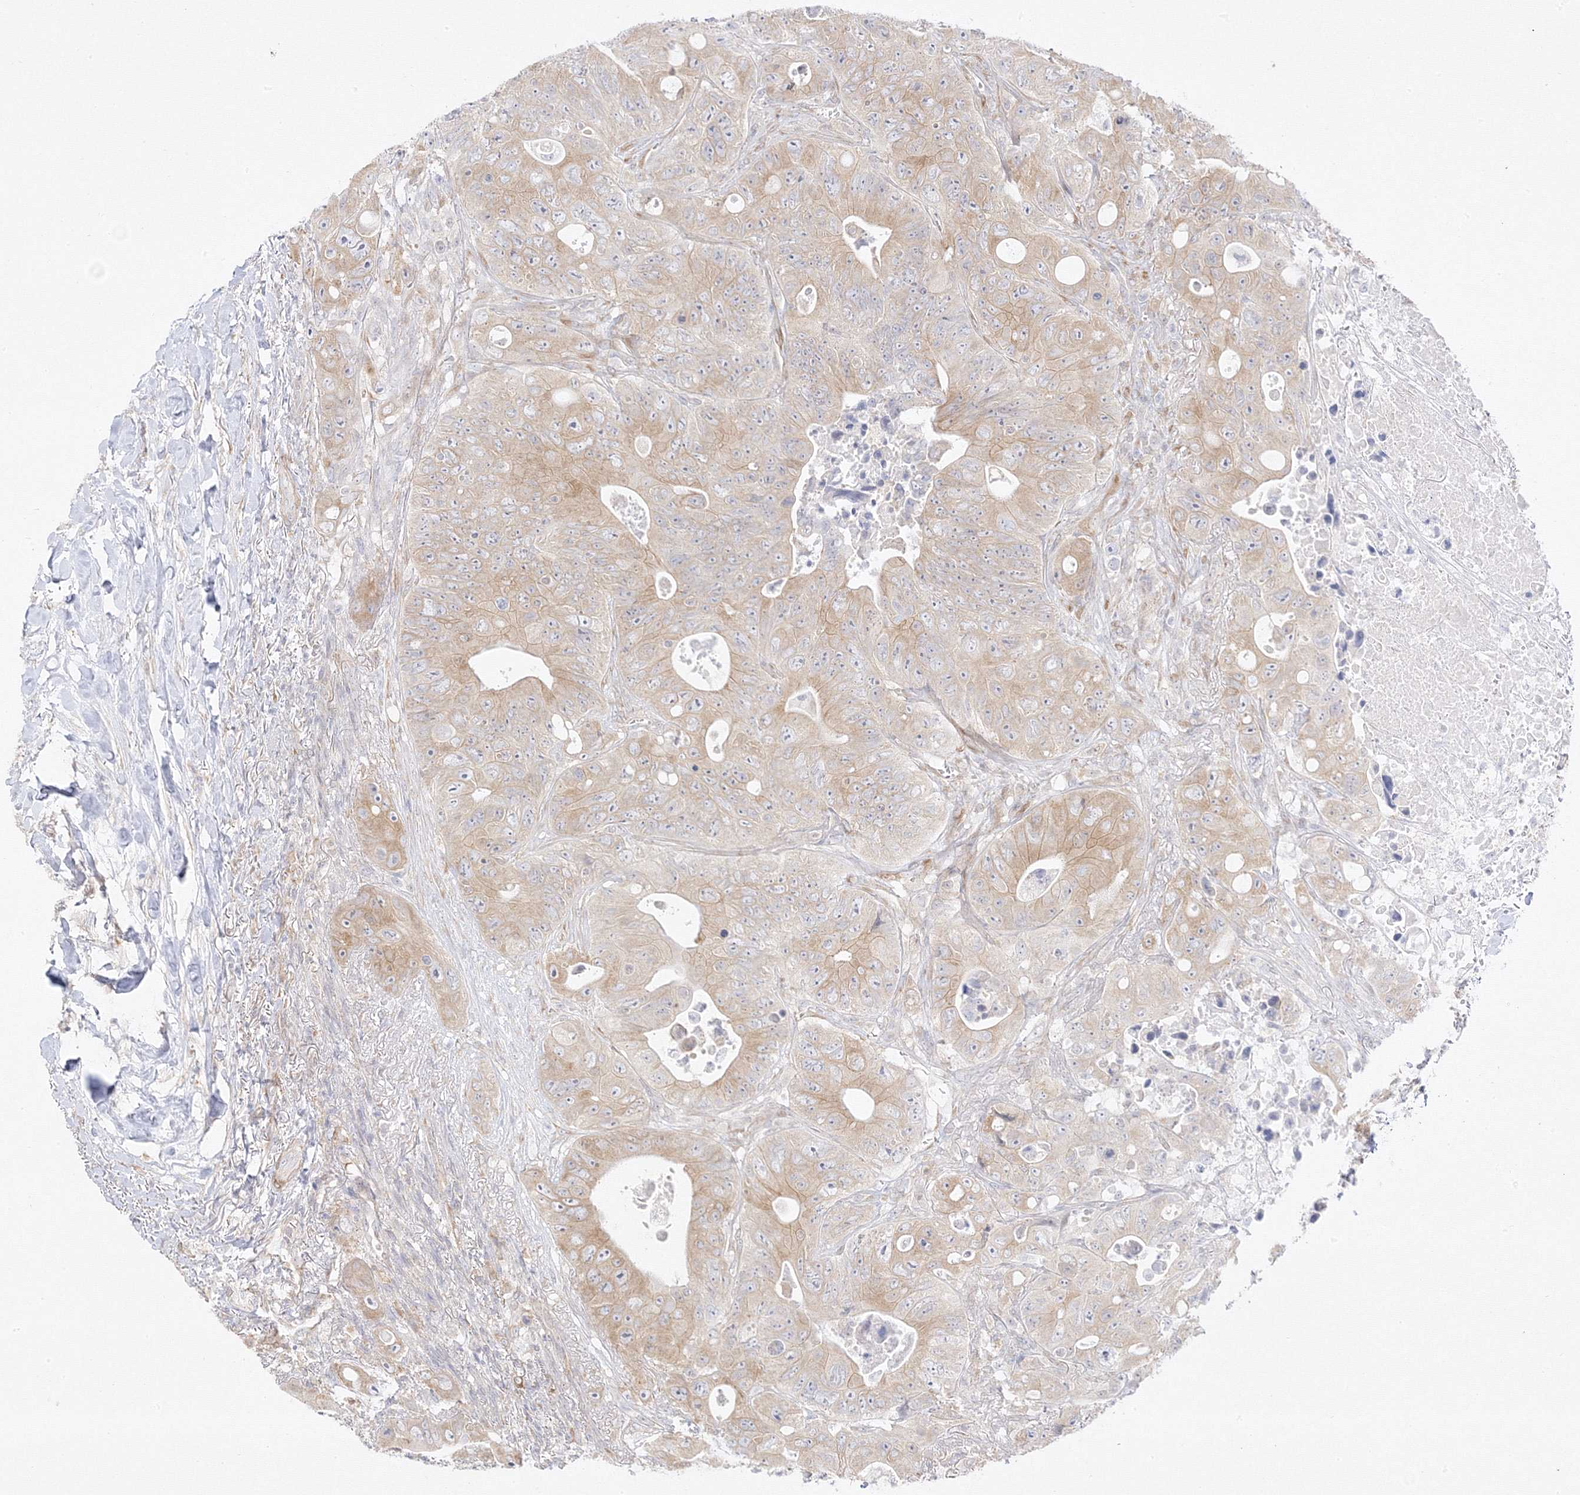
{"staining": {"intensity": "weak", "quantity": ">75%", "location": "cytoplasmic/membranous"}, "tissue": "colorectal cancer", "cell_type": "Tumor cells", "image_type": "cancer", "snomed": [{"axis": "morphology", "description": "Adenocarcinoma, NOS"}, {"axis": "topography", "description": "Colon"}], "caption": "Protein expression analysis of human colorectal cancer (adenocarcinoma) reveals weak cytoplasmic/membranous positivity in approximately >75% of tumor cells. Ihc stains the protein in brown and the nuclei are stained blue.", "gene": "C2CD2", "patient": {"sex": "female", "age": 46}}